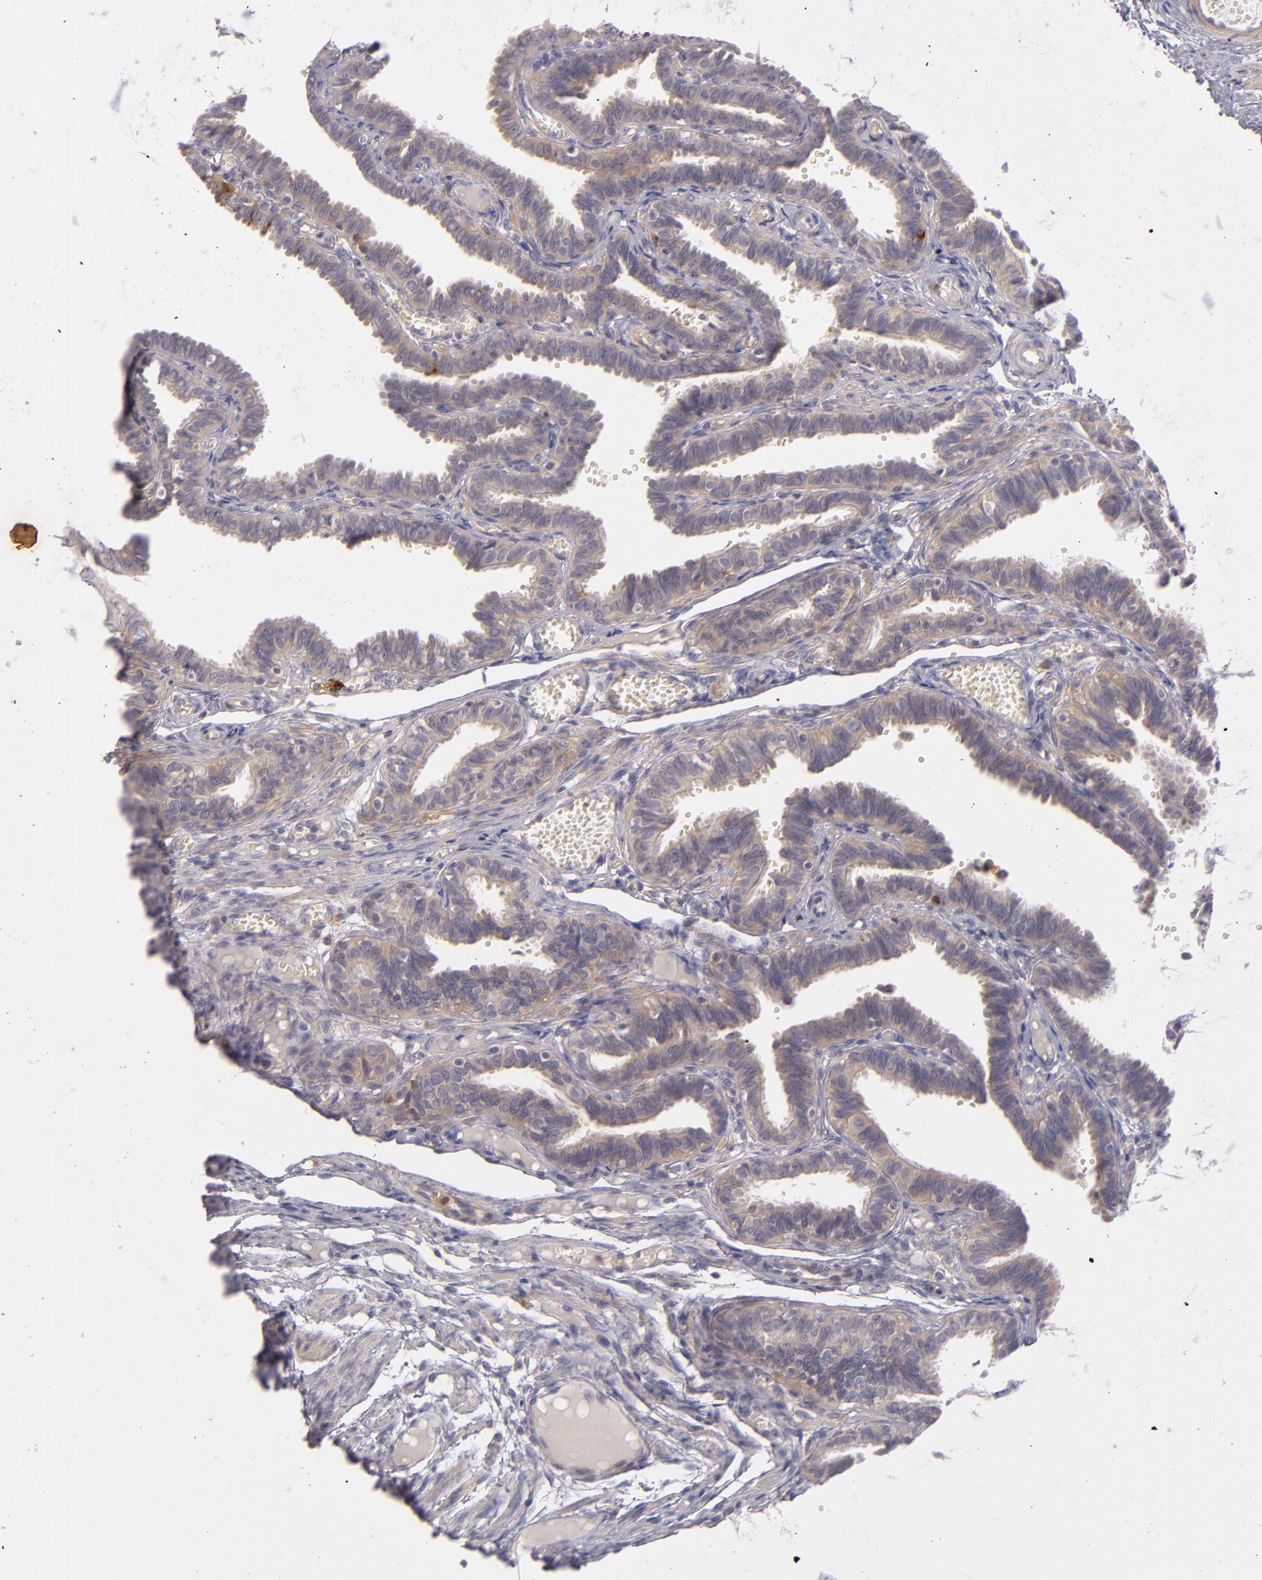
{"staining": {"intensity": "weak", "quantity": ">75%", "location": "cytoplasmic/membranous"}, "tissue": "fallopian tube", "cell_type": "Glandular cells", "image_type": "normal", "snomed": [{"axis": "morphology", "description": "Normal tissue, NOS"}, {"axis": "topography", "description": "Fallopian tube"}], "caption": "Protein staining of unremarkable fallopian tube exhibits weak cytoplasmic/membranous expression in approximately >75% of glandular cells.", "gene": "CD83", "patient": {"sex": "female", "age": 29}}